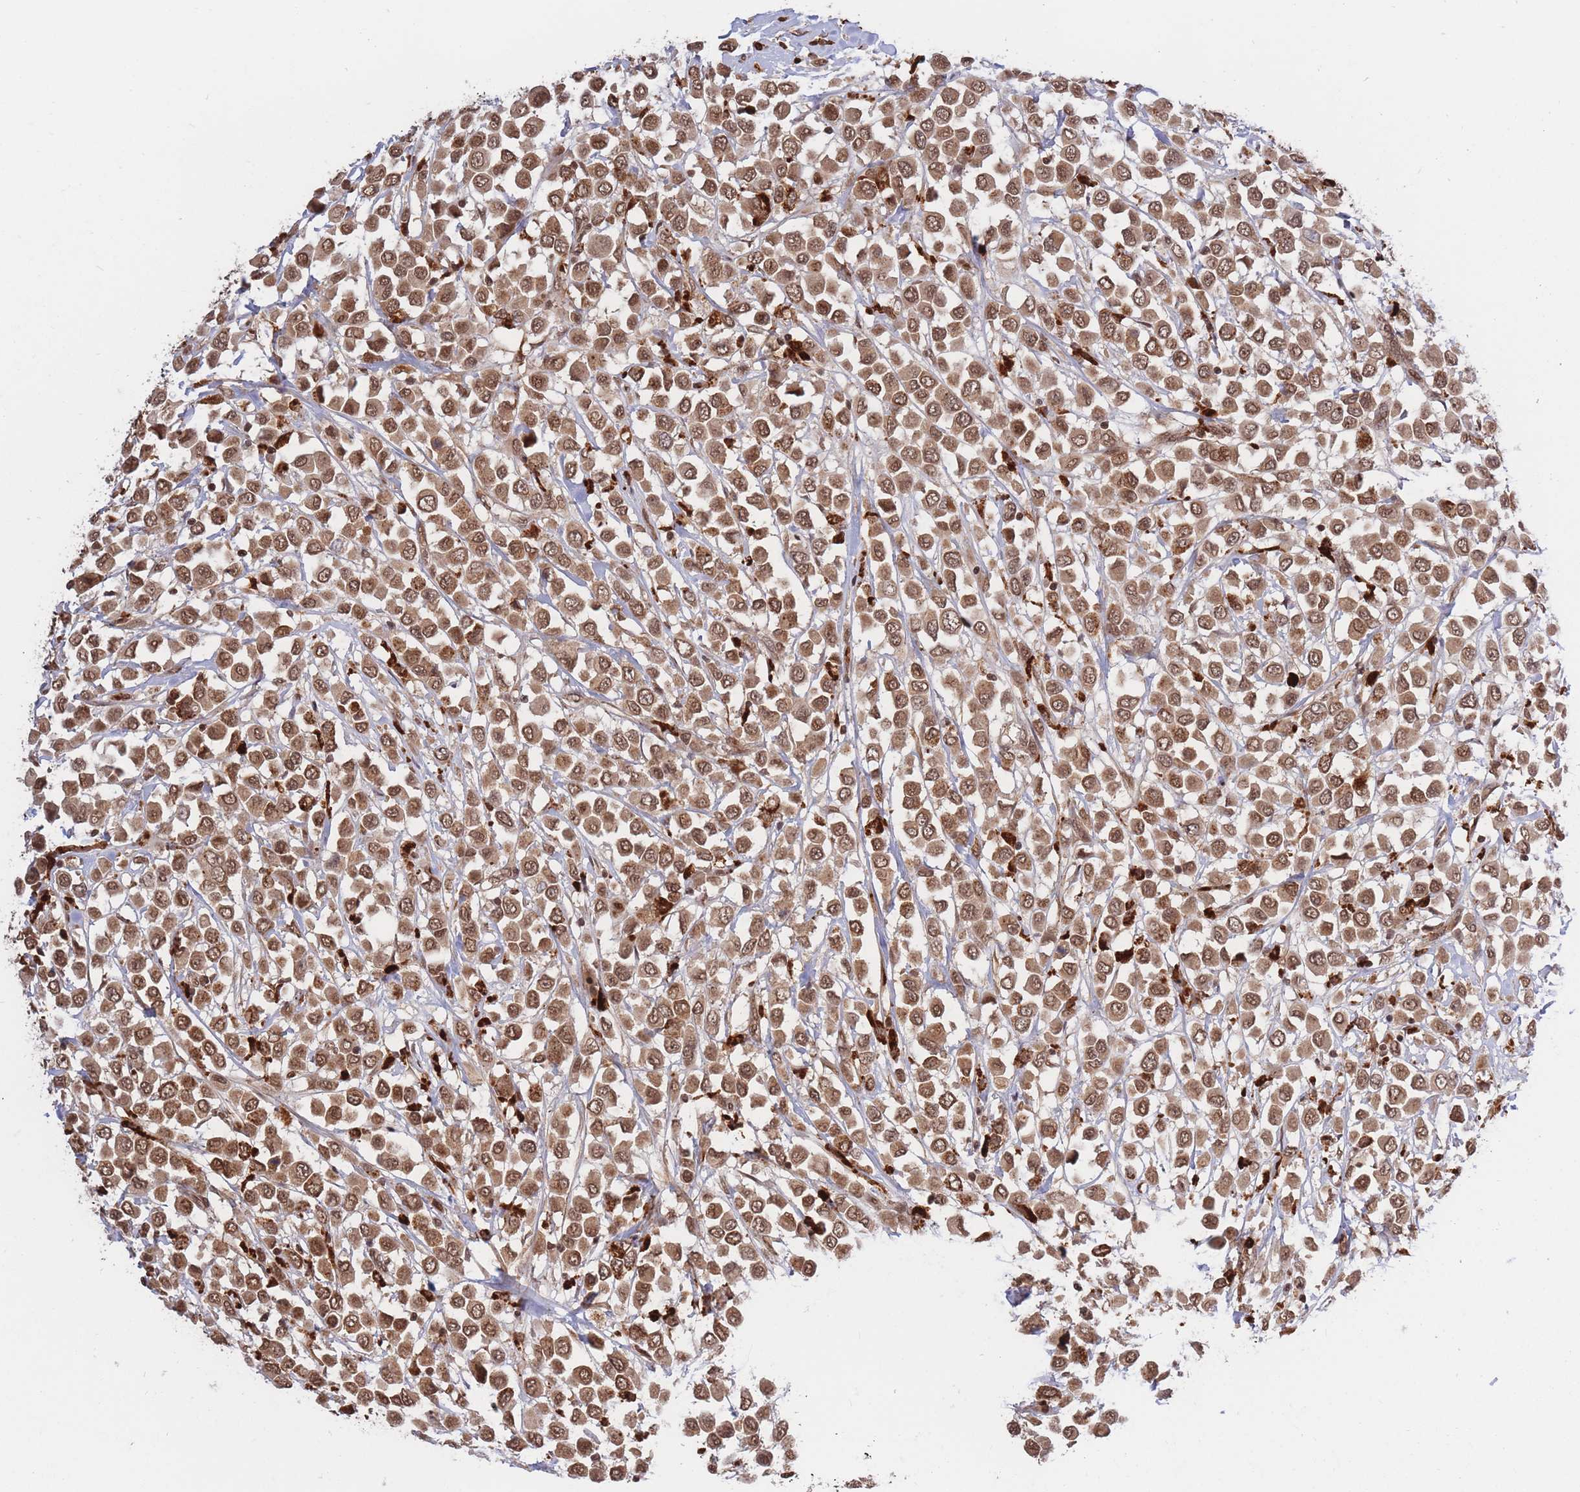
{"staining": {"intensity": "moderate", "quantity": ">75%", "location": "cytoplasmic/membranous,nuclear"}, "tissue": "breast cancer", "cell_type": "Tumor cells", "image_type": "cancer", "snomed": [{"axis": "morphology", "description": "Duct carcinoma"}, {"axis": "topography", "description": "Breast"}], "caption": "Immunohistochemistry (IHC) of human breast cancer displays medium levels of moderate cytoplasmic/membranous and nuclear expression in approximately >75% of tumor cells.", "gene": "SRA1", "patient": {"sex": "female", "age": 61}}